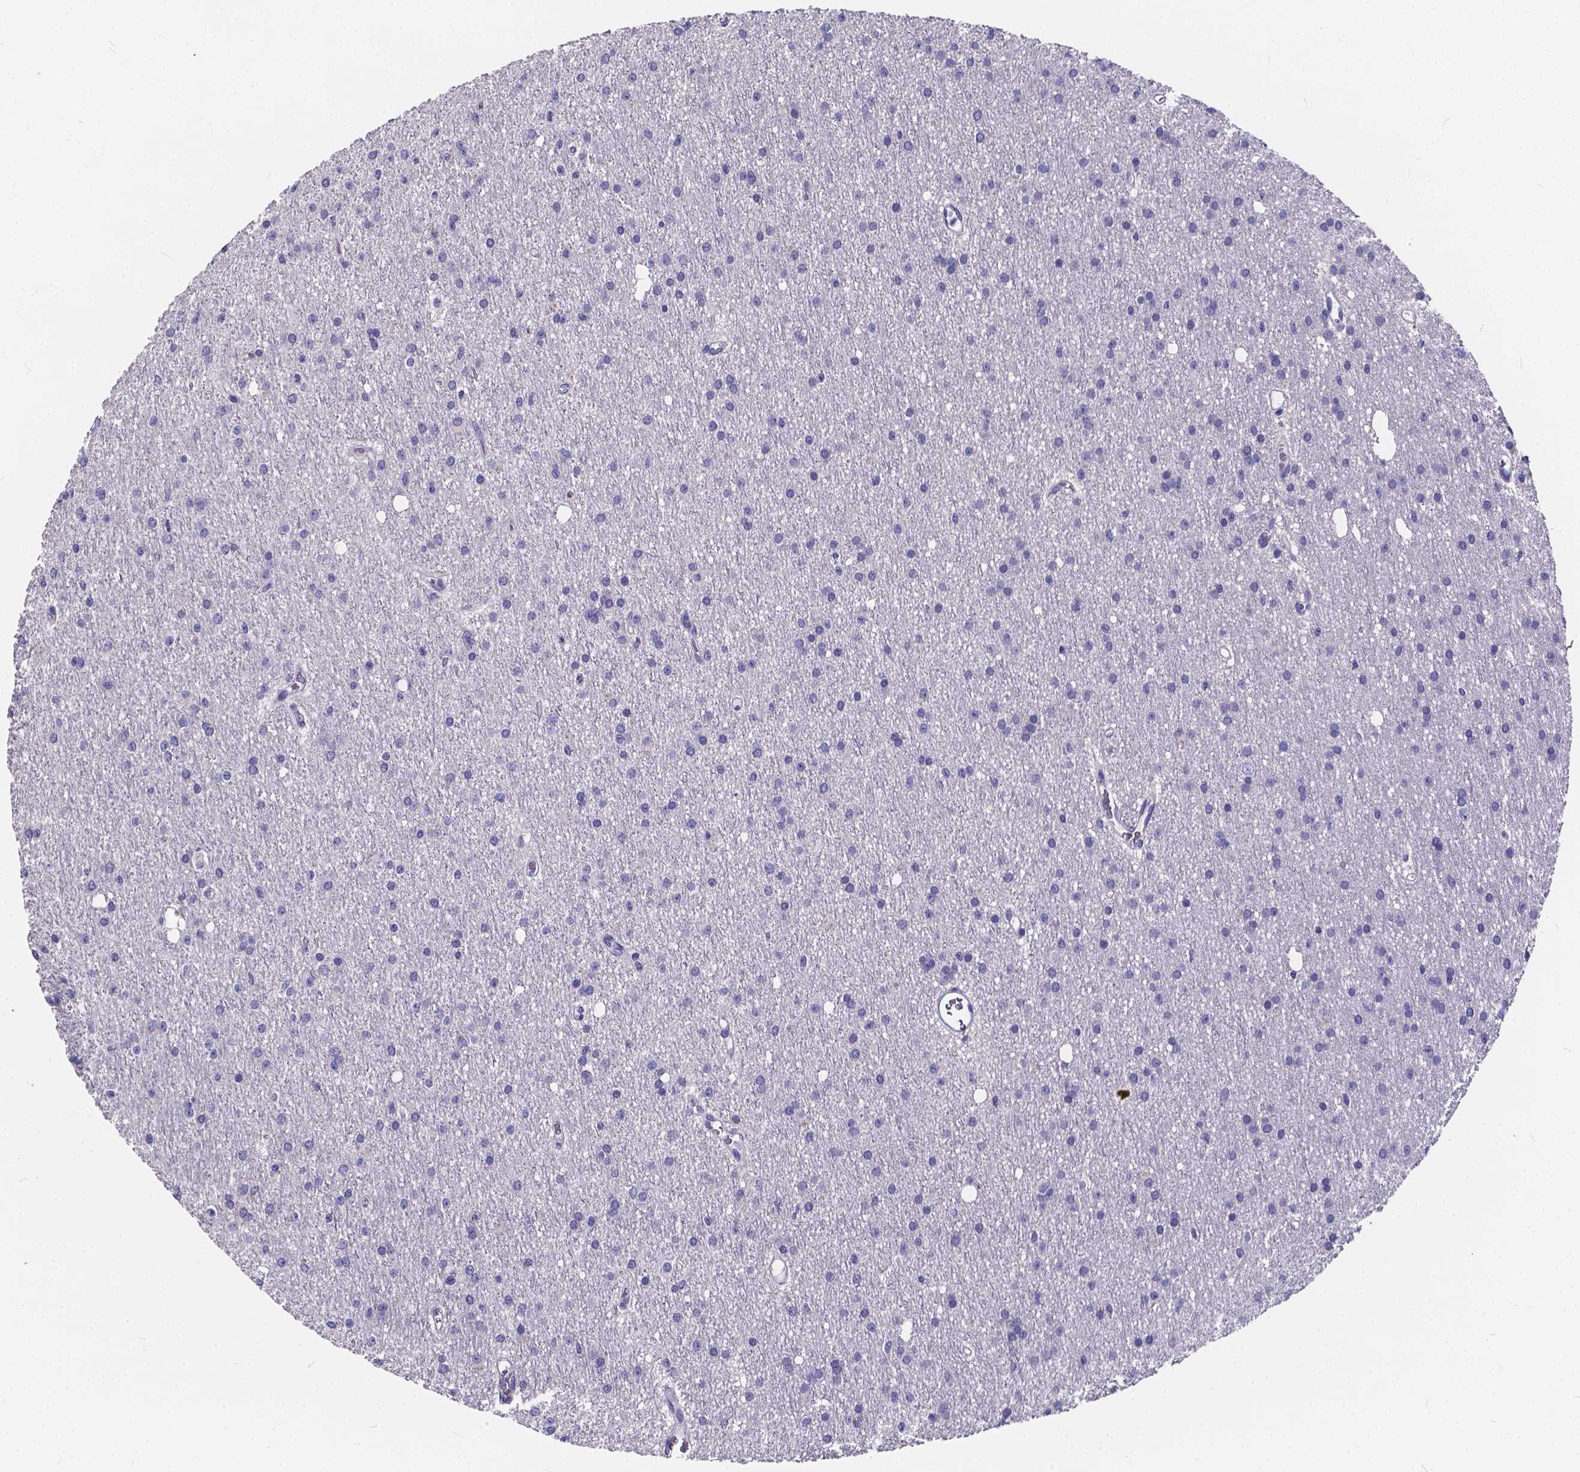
{"staining": {"intensity": "negative", "quantity": "none", "location": "none"}, "tissue": "glioma", "cell_type": "Tumor cells", "image_type": "cancer", "snomed": [{"axis": "morphology", "description": "Glioma, malignant, Low grade"}, {"axis": "topography", "description": "Brain"}], "caption": "DAB immunohistochemical staining of glioma displays no significant positivity in tumor cells.", "gene": "SPEF2", "patient": {"sex": "male", "age": 27}}